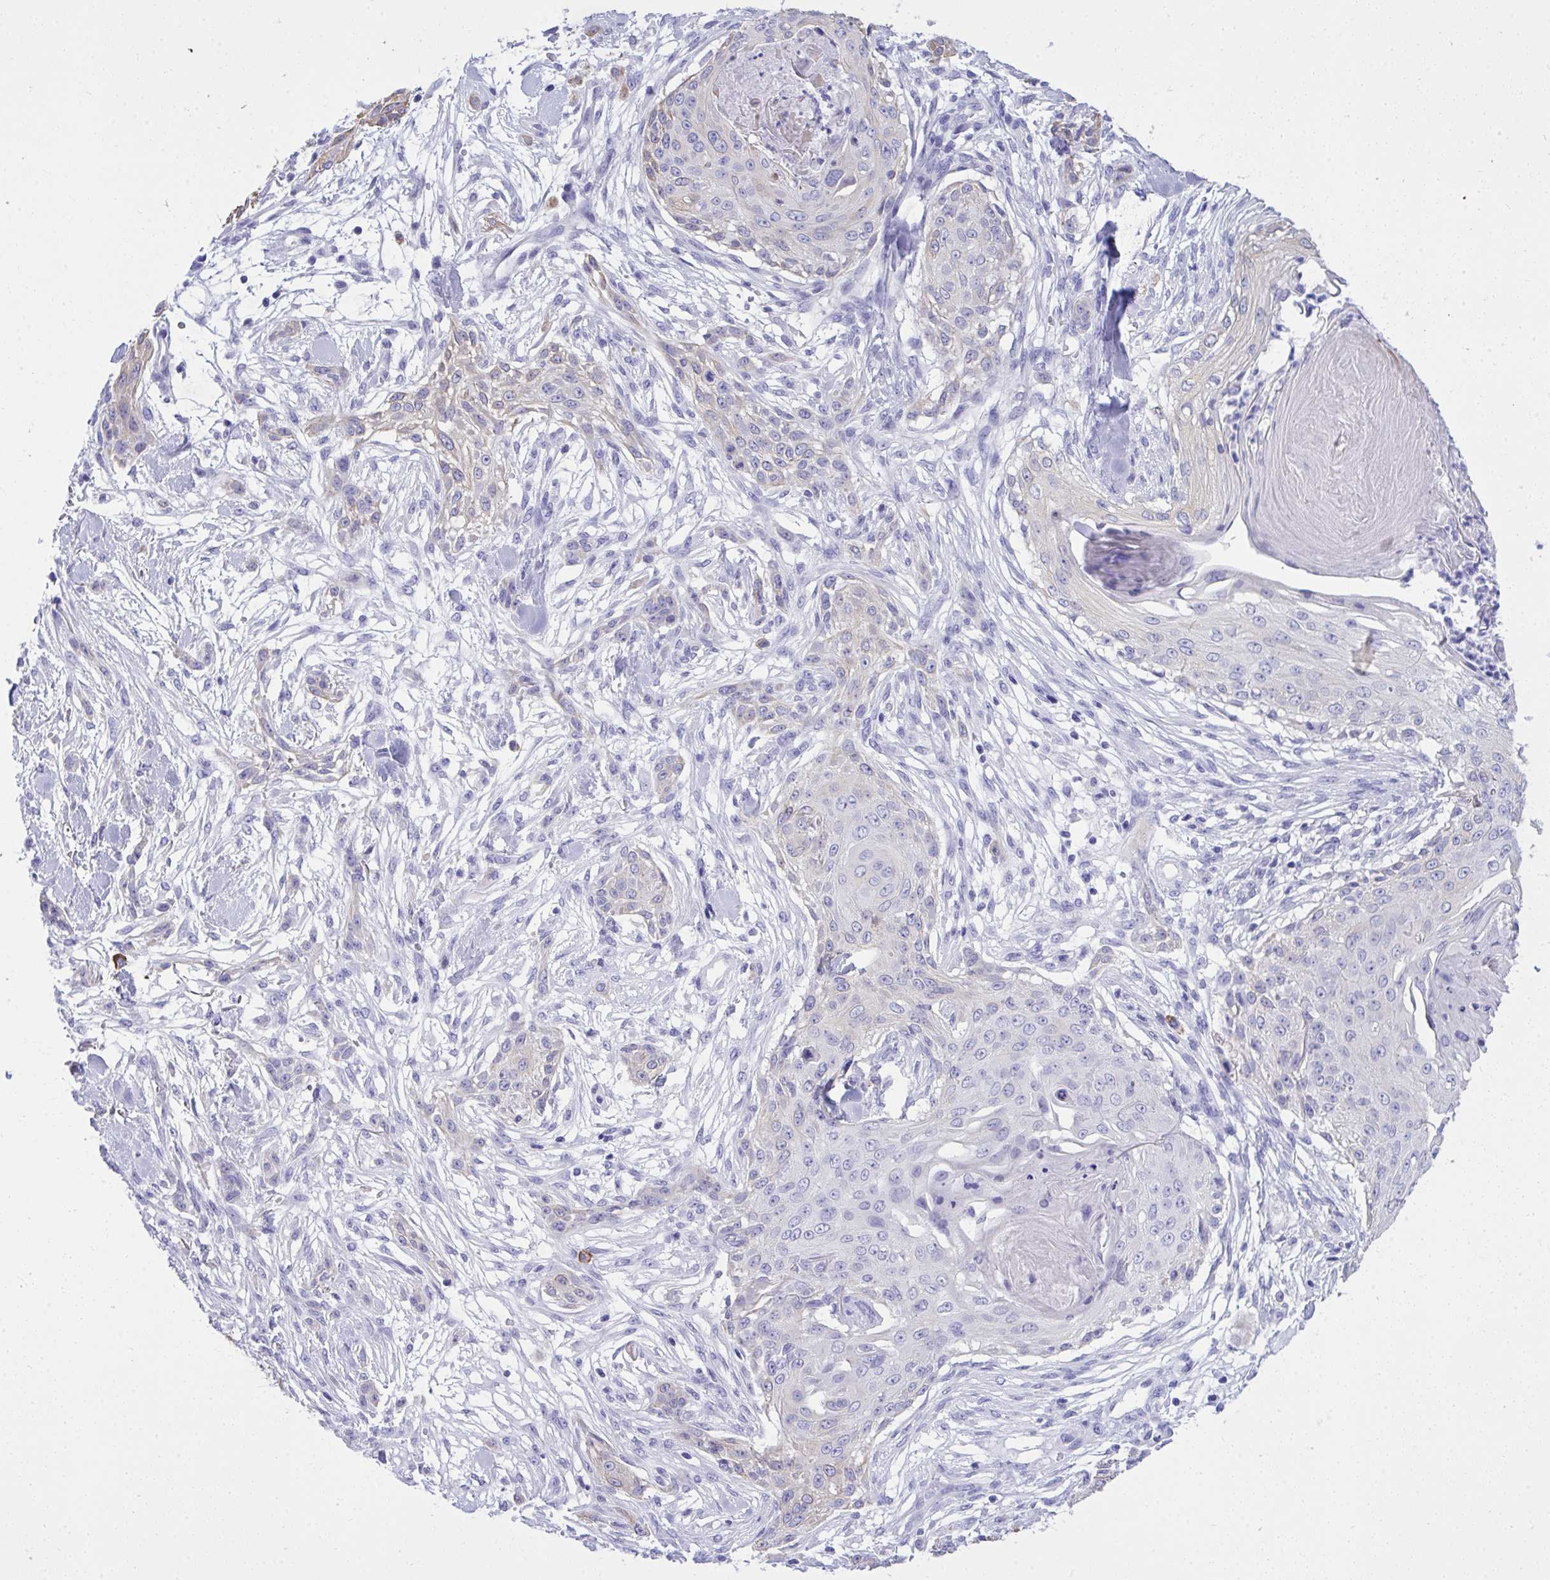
{"staining": {"intensity": "negative", "quantity": "none", "location": "none"}, "tissue": "skin cancer", "cell_type": "Tumor cells", "image_type": "cancer", "snomed": [{"axis": "morphology", "description": "Squamous cell carcinoma, NOS"}, {"axis": "topography", "description": "Skin"}], "caption": "This is an immunohistochemistry photomicrograph of human skin squamous cell carcinoma. There is no staining in tumor cells.", "gene": "PSD", "patient": {"sex": "female", "age": 59}}